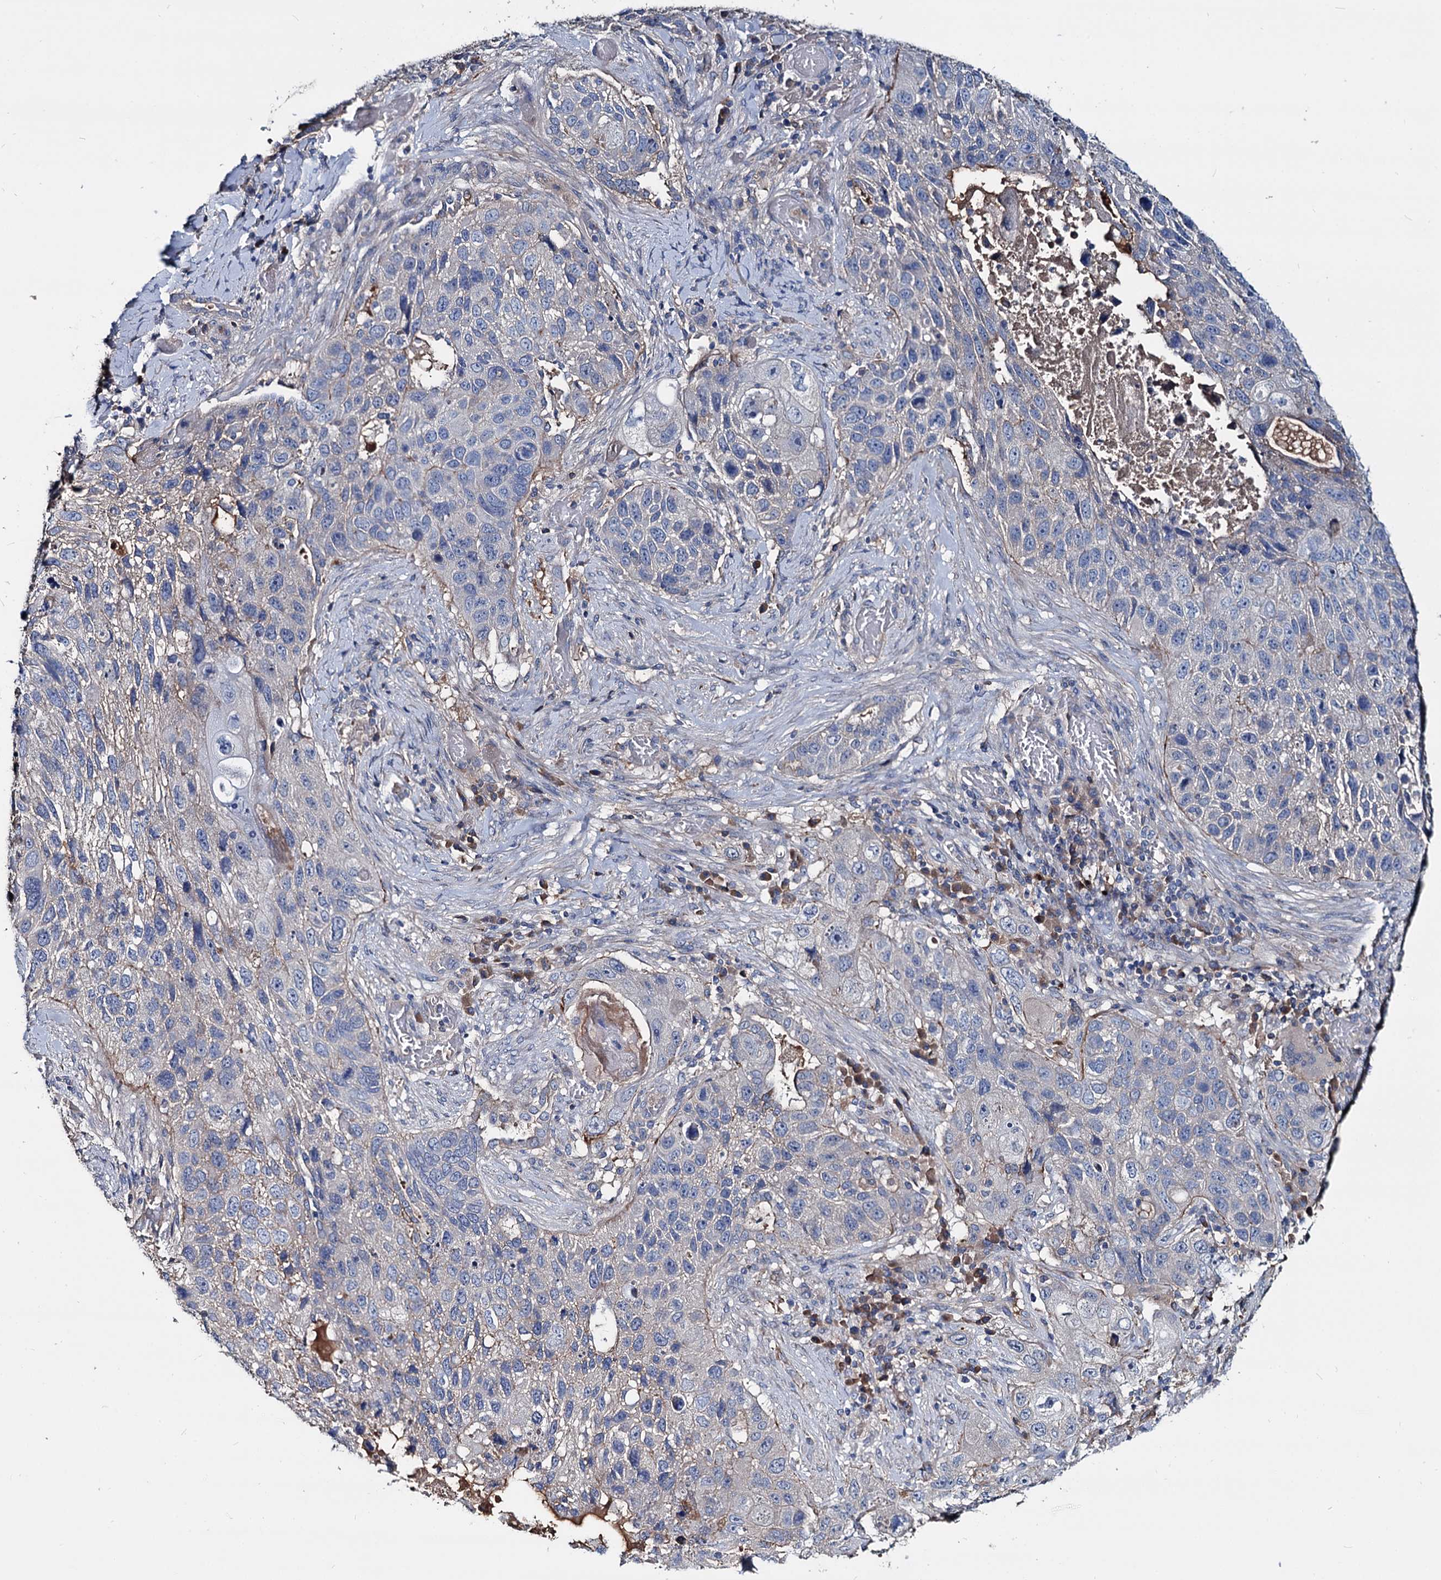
{"staining": {"intensity": "negative", "quantity": "none", "location": "none"}, "tissue": "lung cancer", "cell_type": "Tumor cells", "image_type": "cancer", "snomed": [{"axis": "morphology", "description": "Squamous cell carcinoma, NOS"}, {"axis": "topography", "description": "Lung"}], "caption": "This image is of lung cancer stained with immunohistochemistry (IHC) to label a protein in brown with the nuclei are counter-stained blue. There is no expression in tumor cells.", "gene": "ACY3", "patient": {"sex": "male", "age": 61}}